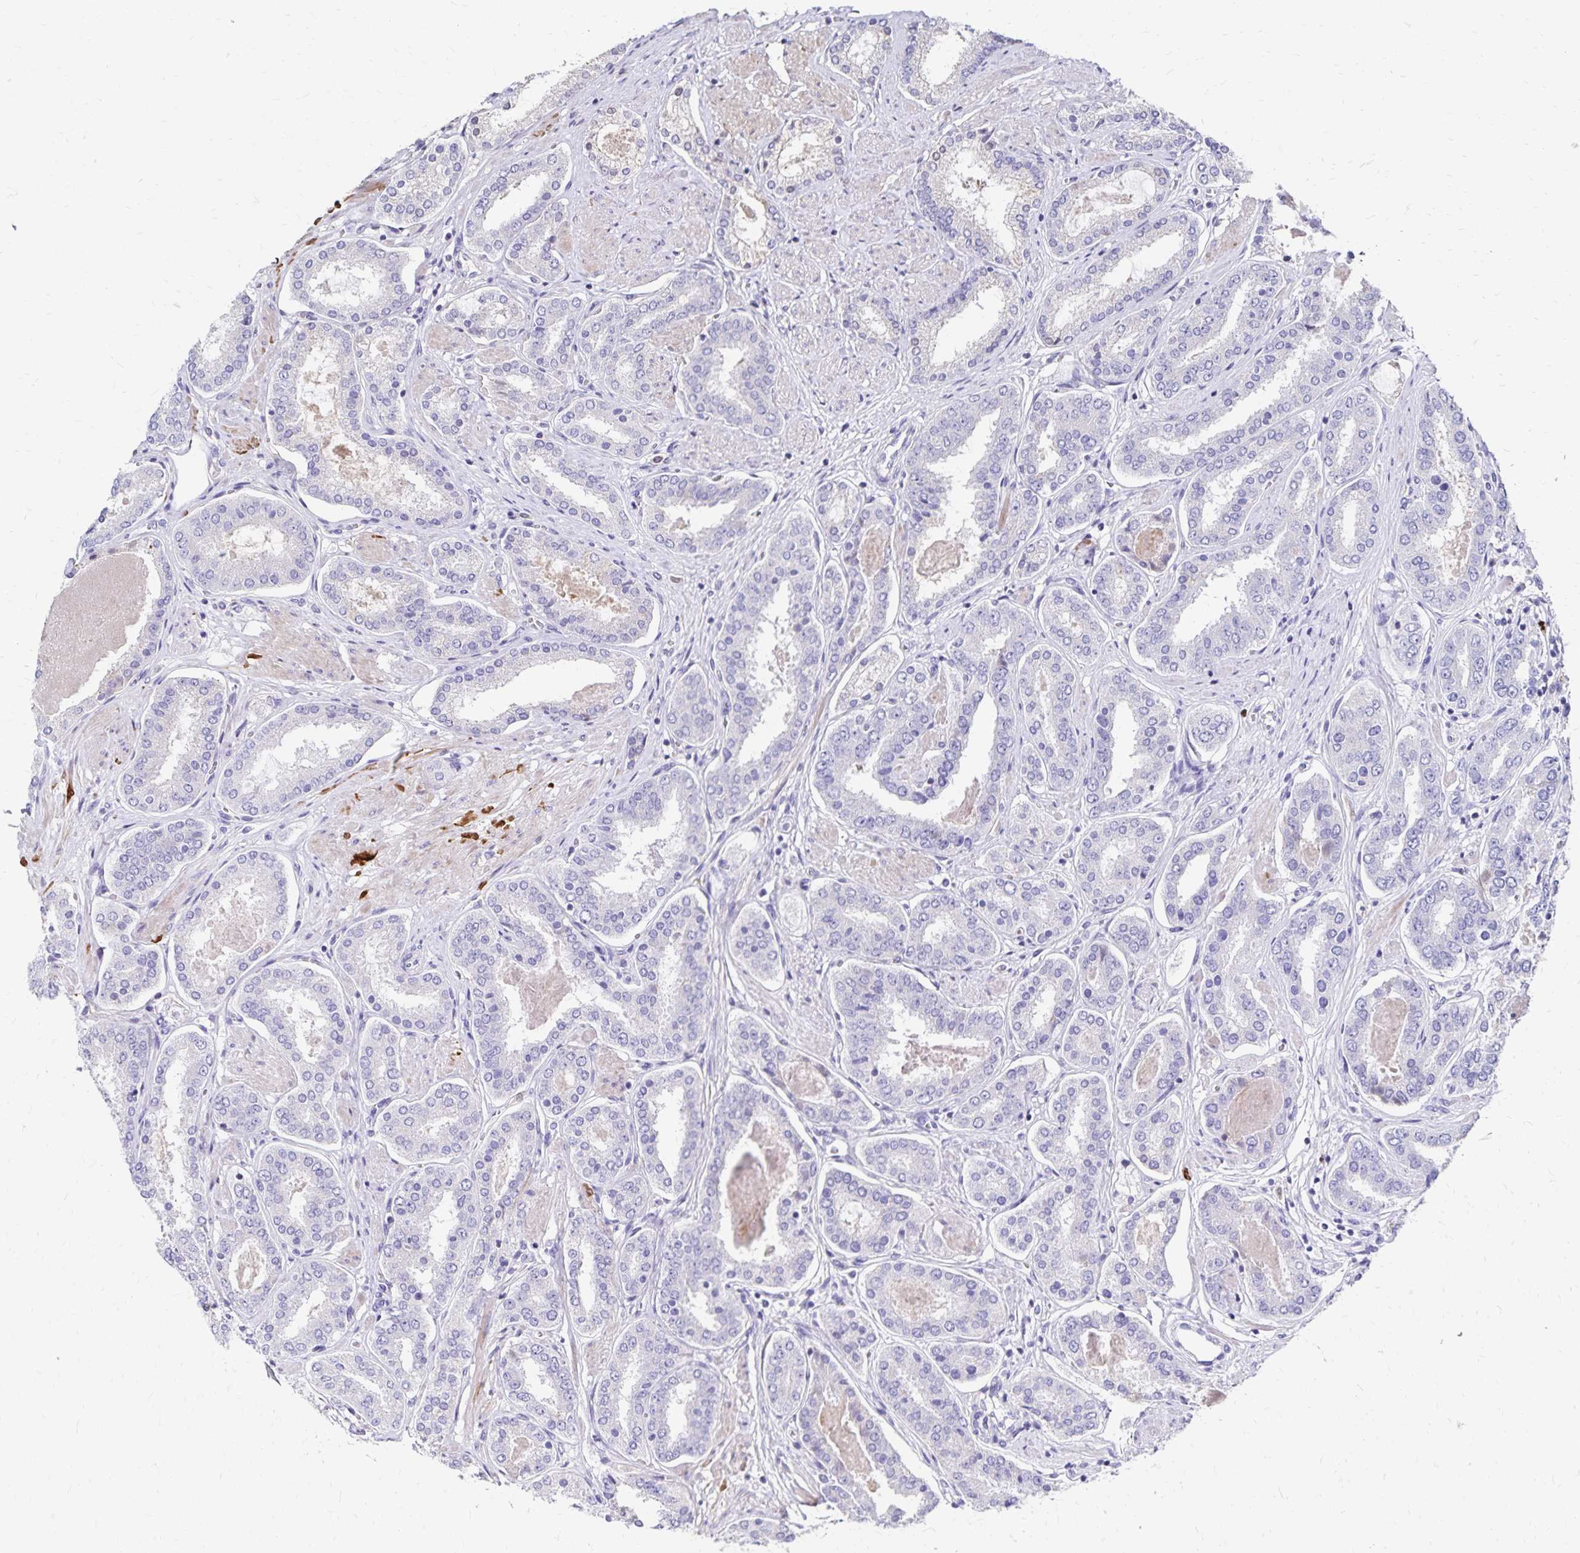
{"staining": {"intensity": "negative", "quantity": "none", "location": "none"}, "tissue": "prostate cancer", "cell_type": "Tumor cells", "image_type": "cancer", "snomed": [{"axis": "morphology", "description": "Adenocarcinoma, High grade"}, {"axis": "topography", "description": "Prostate"}], "caption": "A high-resolution photomicrograph shows IHC staining of high-grade adenocarcinoma (prostate), which reveals no significant positivity in tumor cells.", "gene": "PAX5", "patient": {"sex": "male", "age": 63}}